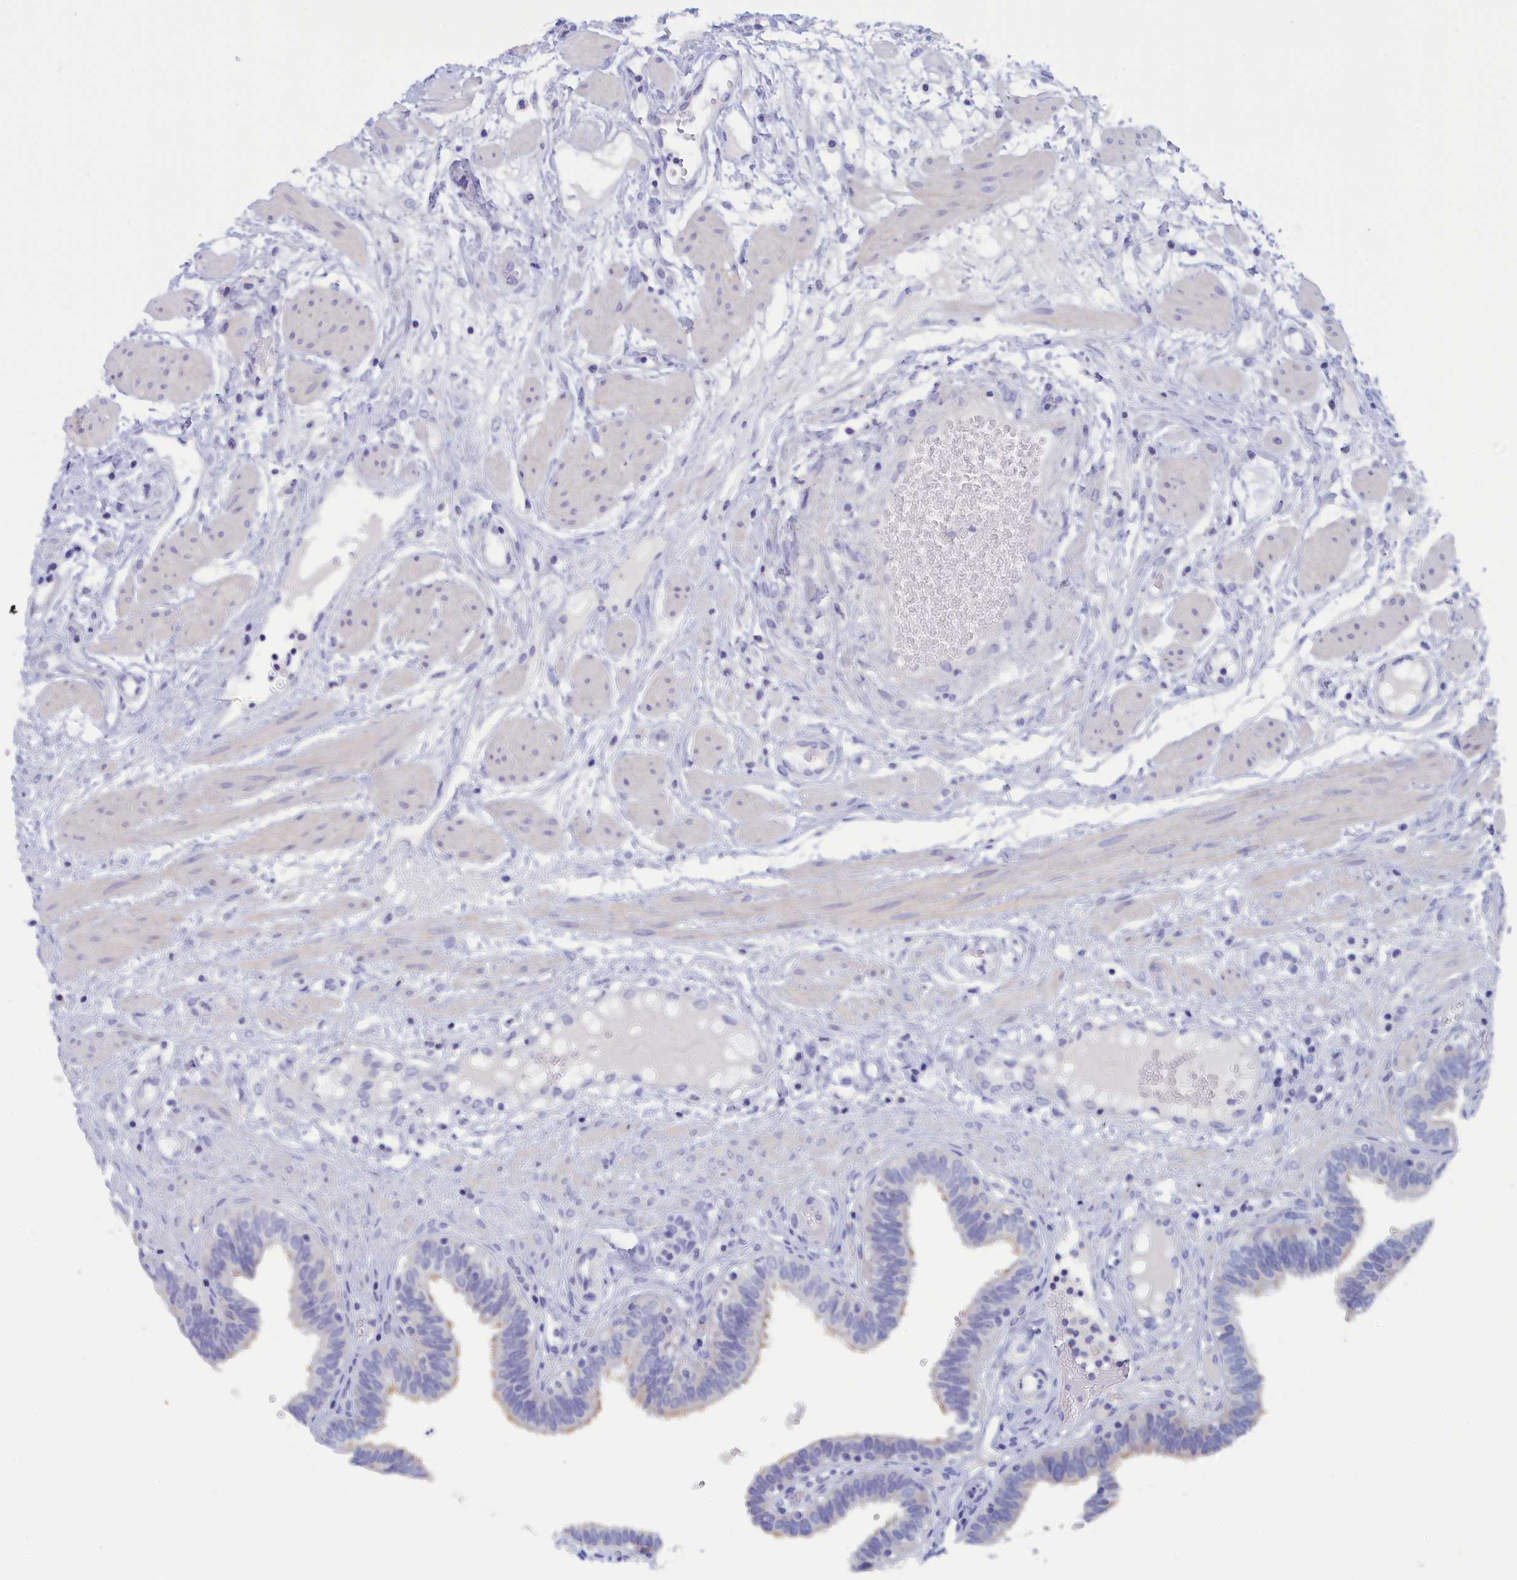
{"staining": {"intensity": "negative", "quantity": "none", "location": "none"}, "tissue": "fallopian tube", "cell_type": "Glandular cells", "image_type": "normal", "snomed": [{"axis": "morphology", "description": "Normal tissue, NOS"}, {"axis": "topography", "description": "Fallopian tube"}, {"axis": "topography", "description": "Placenta"}], "caption": "A high-resolution image shows immunohistochemistry staining of unremarkable fallopian tube, which exhibits no significant positivity in glandular cells. (Brightfield microscopy of DAB (3,3'-diaminobenzidine) immunohistochemistry at high magnification).", "gene": "ANKRD2", "patient": {"sex": "female", "age": 32}}